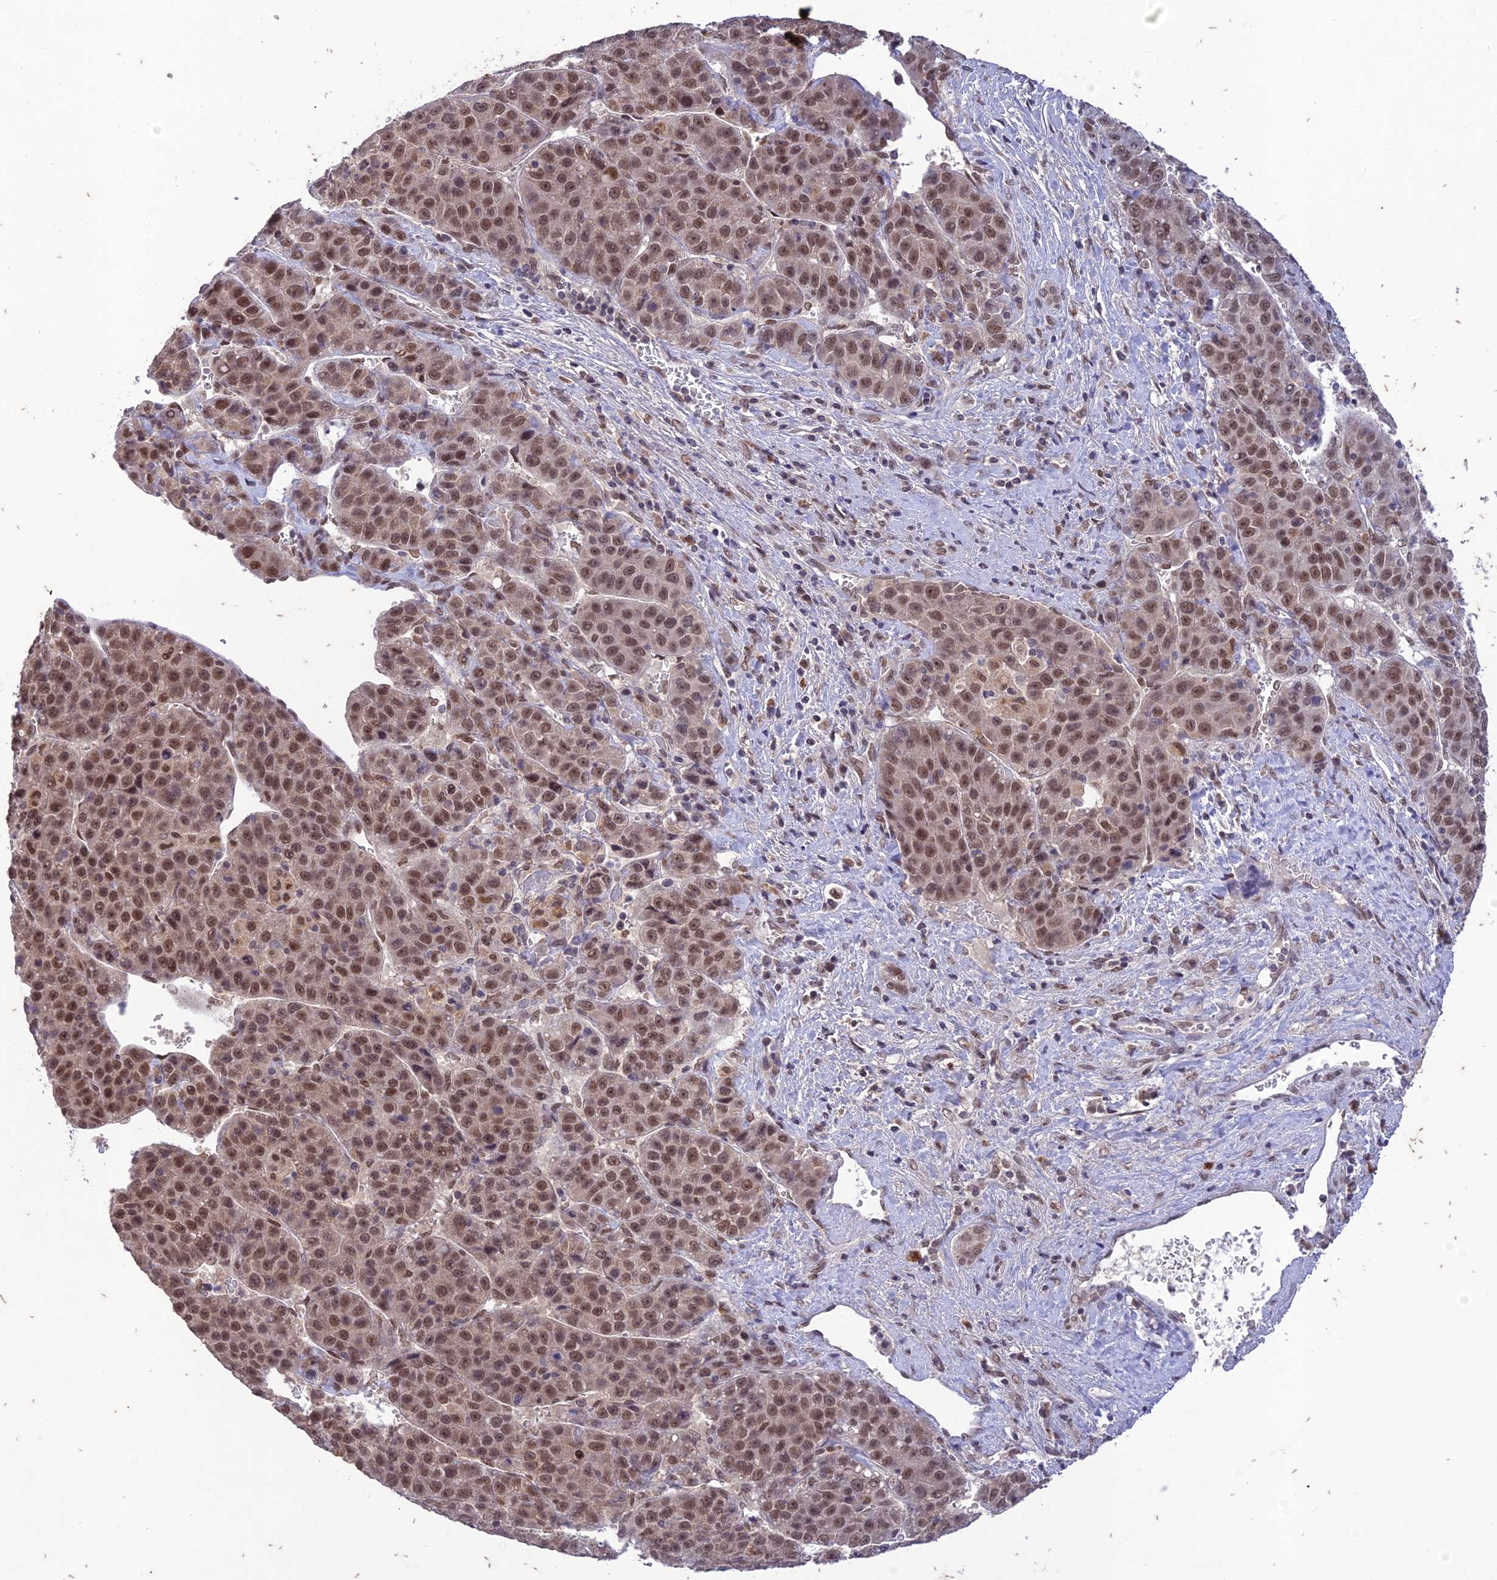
{"staining": {"intensity": "moderate", "quantity": ">75%", "location": "nuclear"}, "tissue": "liver cancer", "cell_type": "Tumor cells", "image_type": "cancer", "snomed": [{"axis": "morphology", "description": "Carcinoma, Hepatocellular, NOS"}, {"axis": "topography", "description": "Liver"}], "caption": "The photomicrograph reveals staining of liver cancer (hepatocellular carcinoma), revealing moderate nuclear protein staining (brown color) within tumor cells.", "gene": "POP4", "patient": {"sex": "female", "age": 53}}